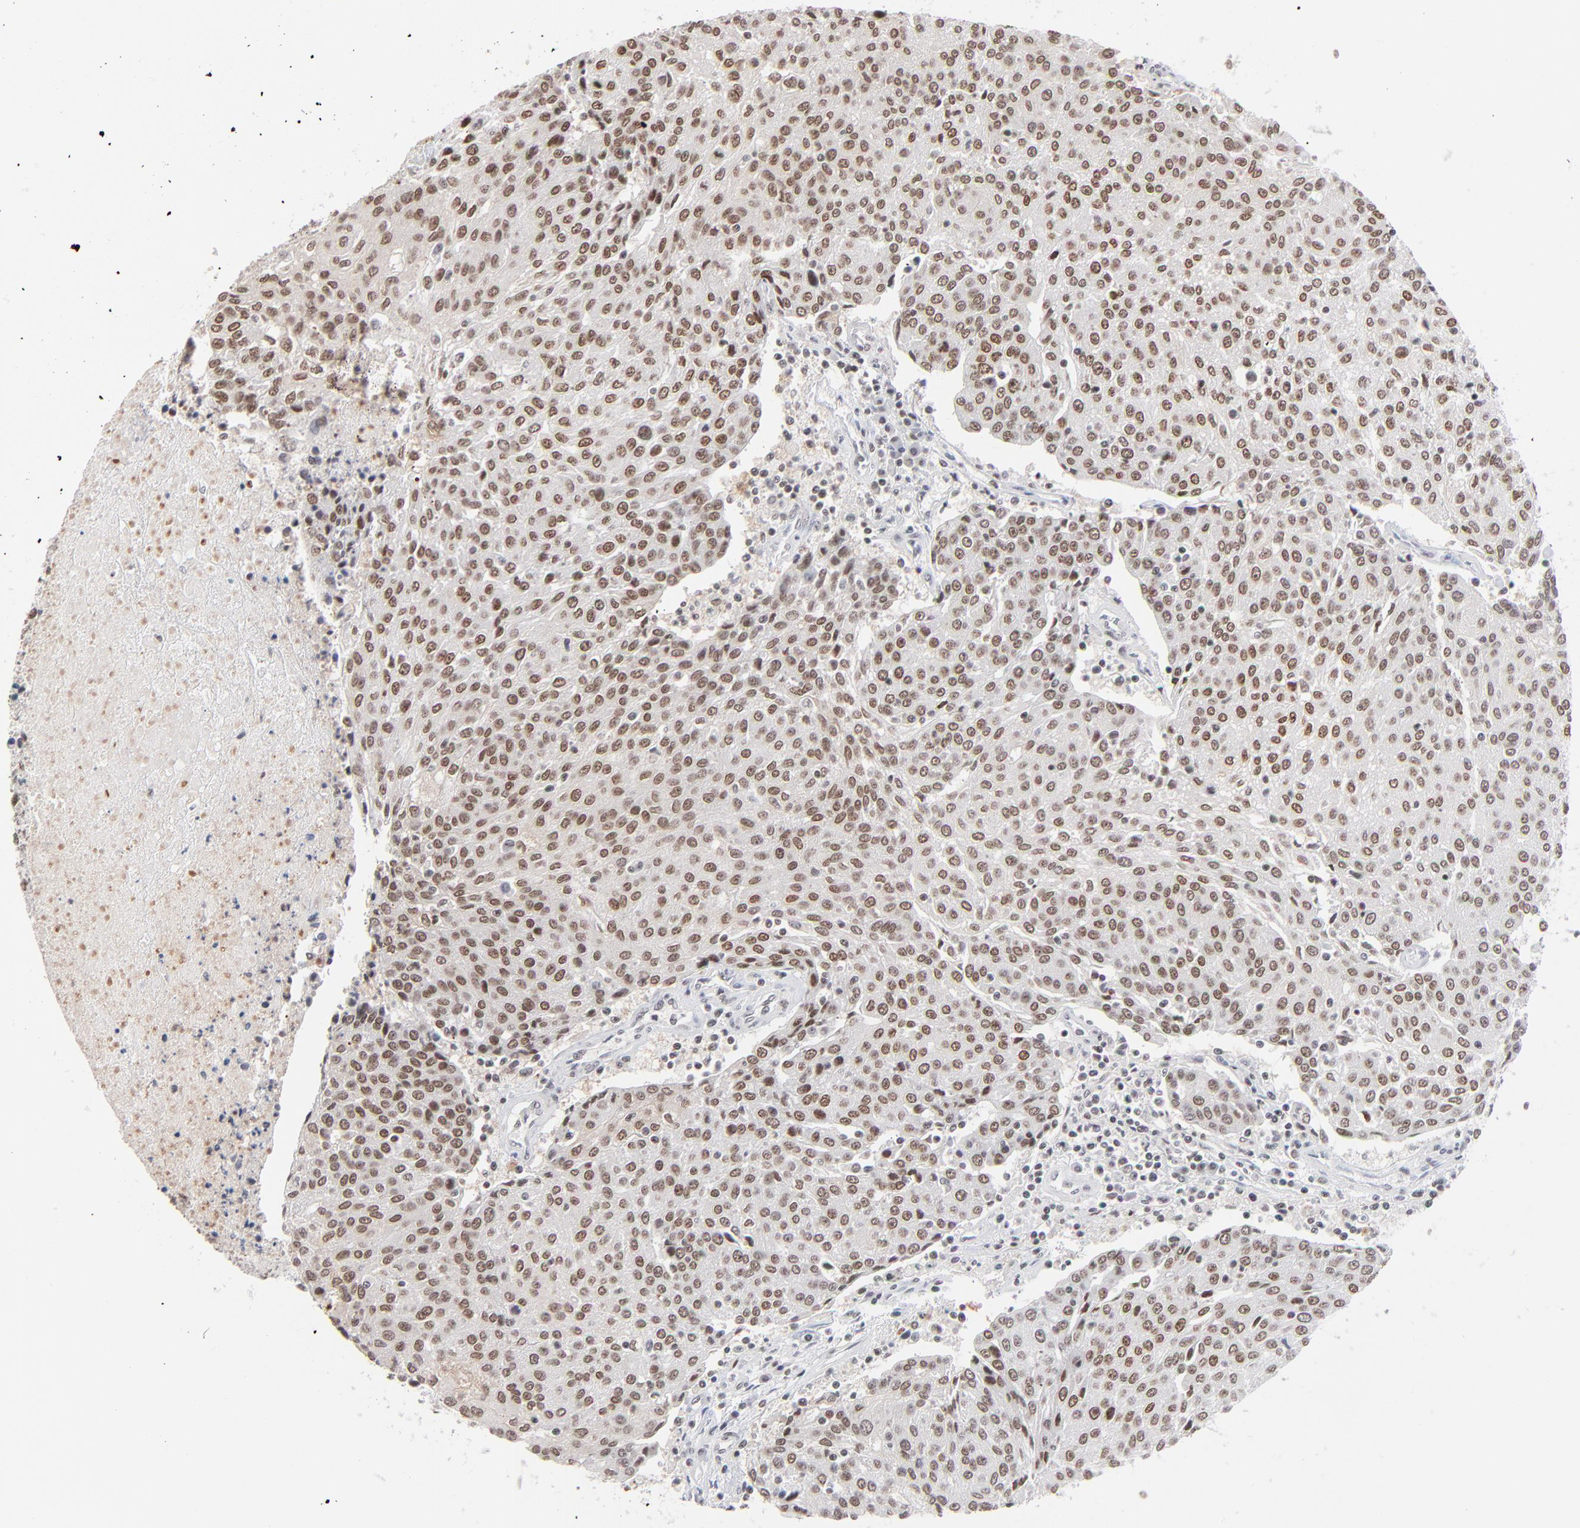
{"staining": {"intensity": "moderate", "quantity": ">75%", "location": "nuclear"}, "tissue": "urothelial cancer", "cell_type": "Tumor cells", "image_type": "cancer", "snomed": [{"axis": "morphology", "description": "Urothelial carcinoma, High grade"}, {"axis": "topography", "description": "Urinary bladder"}], "caption": "High-power microscopy captured an immunohistochemistry (IHC) photomicrograph of urothelial carcinoma (high-grade), revealing moderate nuclear staining in about >75% of tumor cells.", "gene": "ZNF143", "patient": {"sex": "female", "age": 85}}